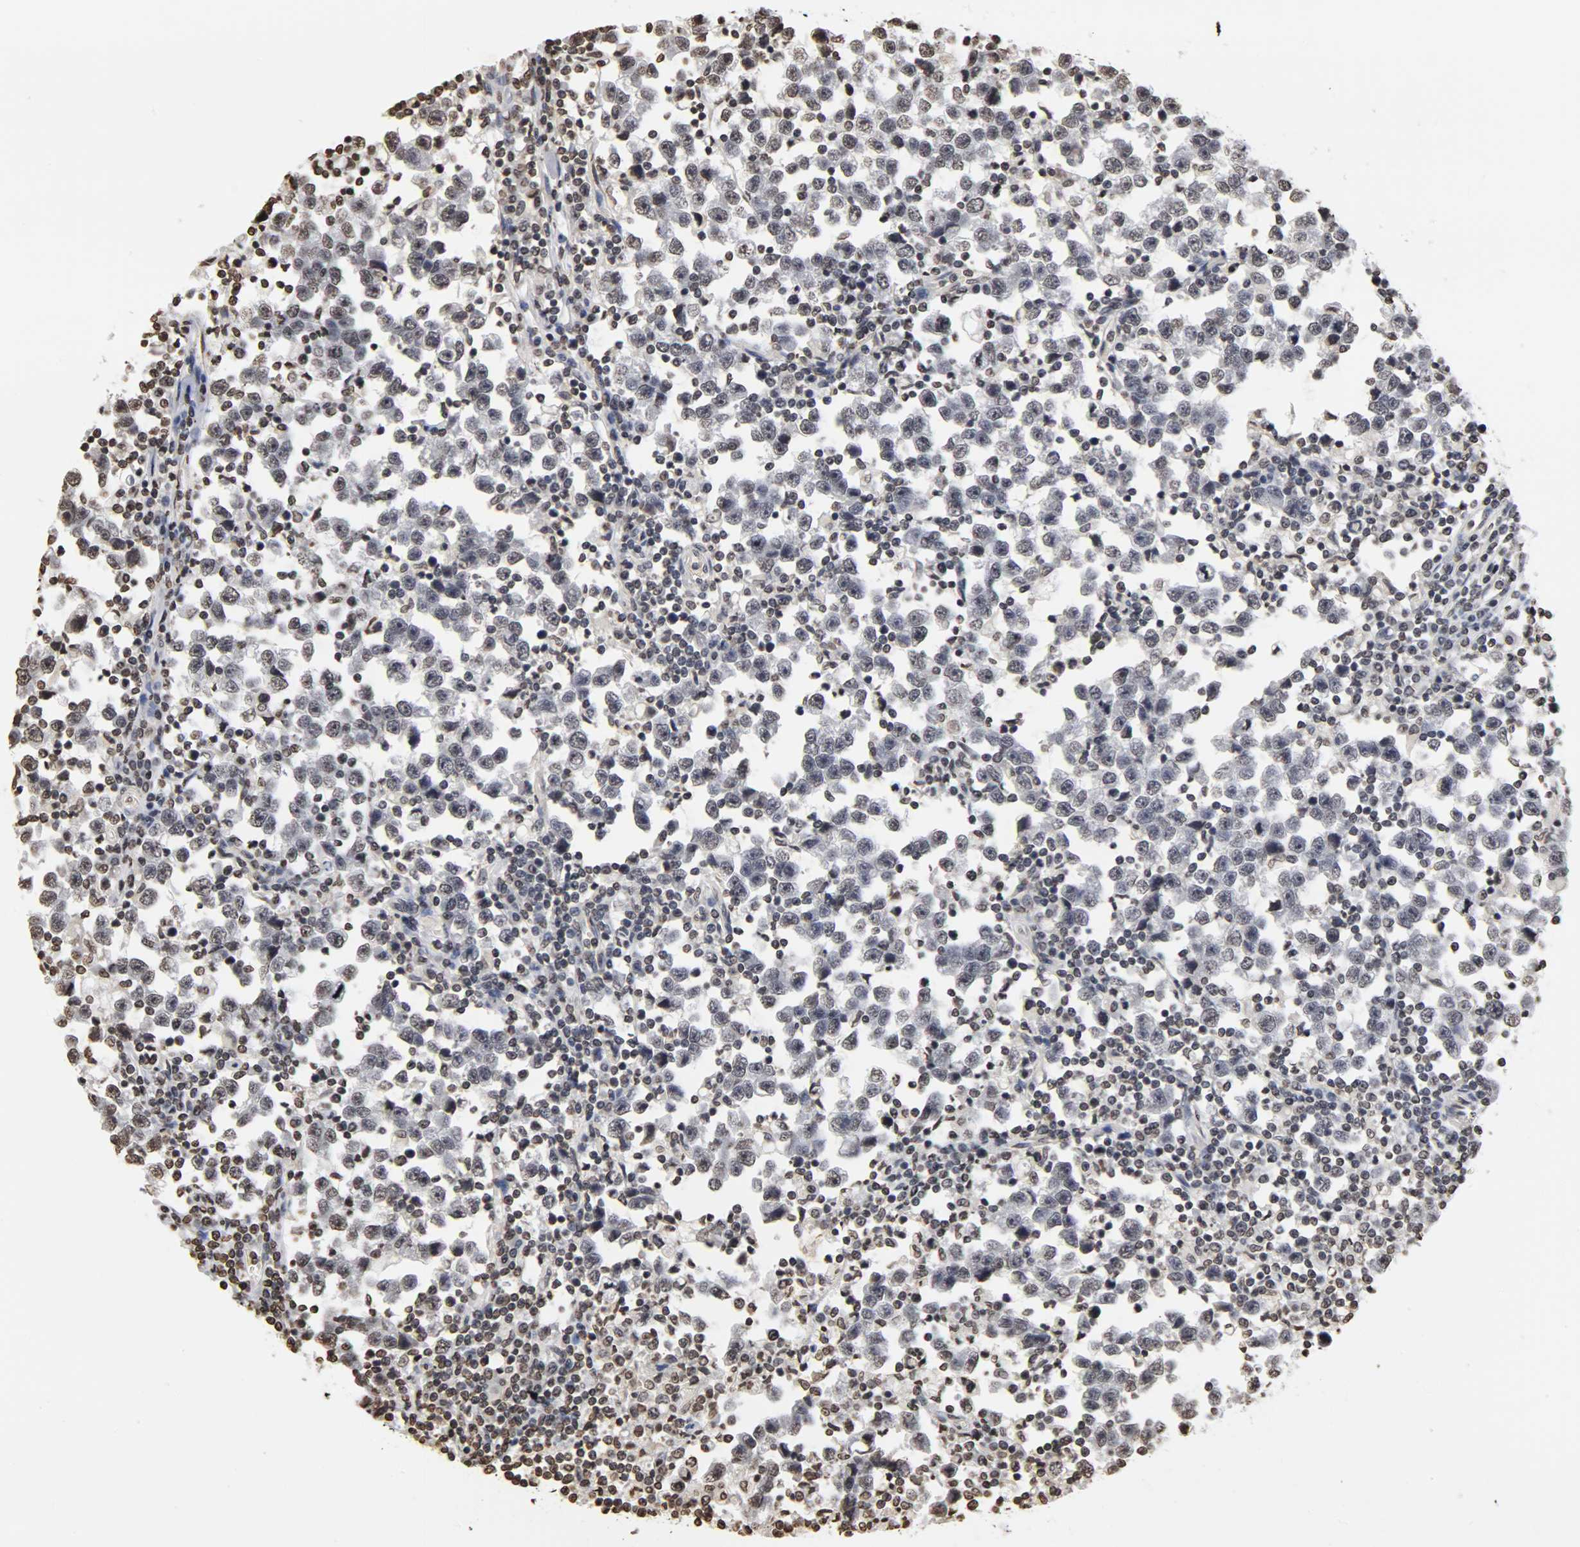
{"staining": {"intensity": "weak", "quantity": "<25%", "location": "nuclear"}, "tissue": "testis cancer", "cell_type": "Tumor cells", "image_type": "cancer", "snomed": [{"axis": "morphology", "description": "Seminoma, NOS"}, {"axis": "topography", "description": "Testis"}], "caption": "Histopathology image shows no protein positivity in tumor cells of testis seminoma tissue.", "gene": "ERCC2", "patient": {"sex": "male", "age": 43}}